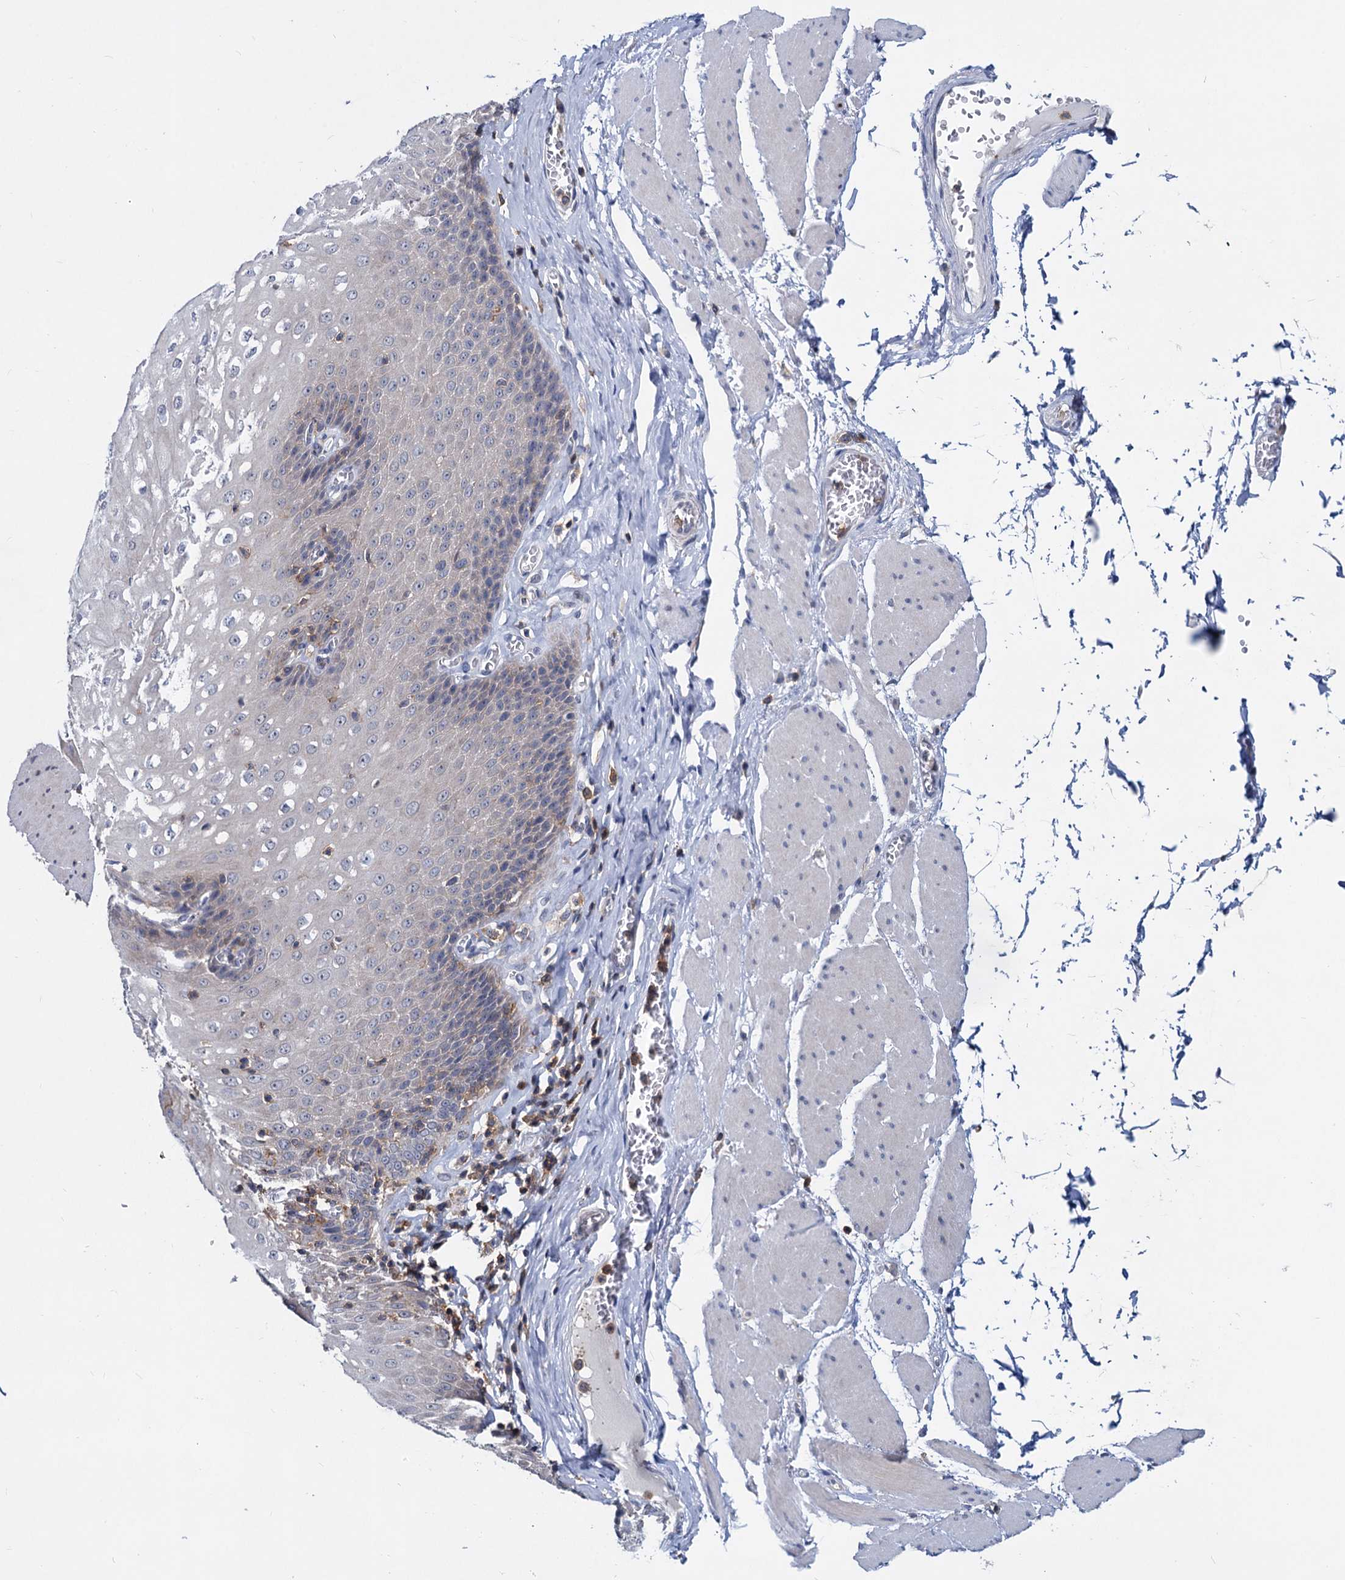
{"staining": {"intensity": "weak", "quantity": "<25%", "location": "cytoplasmic/membranous"}, "tissue": "esophagus", "cell_type": "Squamous epithelial cells", "image_type": "normal", "snomed": [{"axis": "morphology", "description": "Normal tissue, NOS"}, {"axis": "topography", "description": "Esophagus"}], "caption": "Histopathology image shows no significant protein staining in squamous epithelial cells of normal esophagus. (Stains: DAB (3,3'-diaminobenzidine) IHC with hematoxylin counter stain, Microscopy: brightfield microscopy at high magnification).", "gene": "LRCH4", "patient": {"sex": "male", "age": 60}}